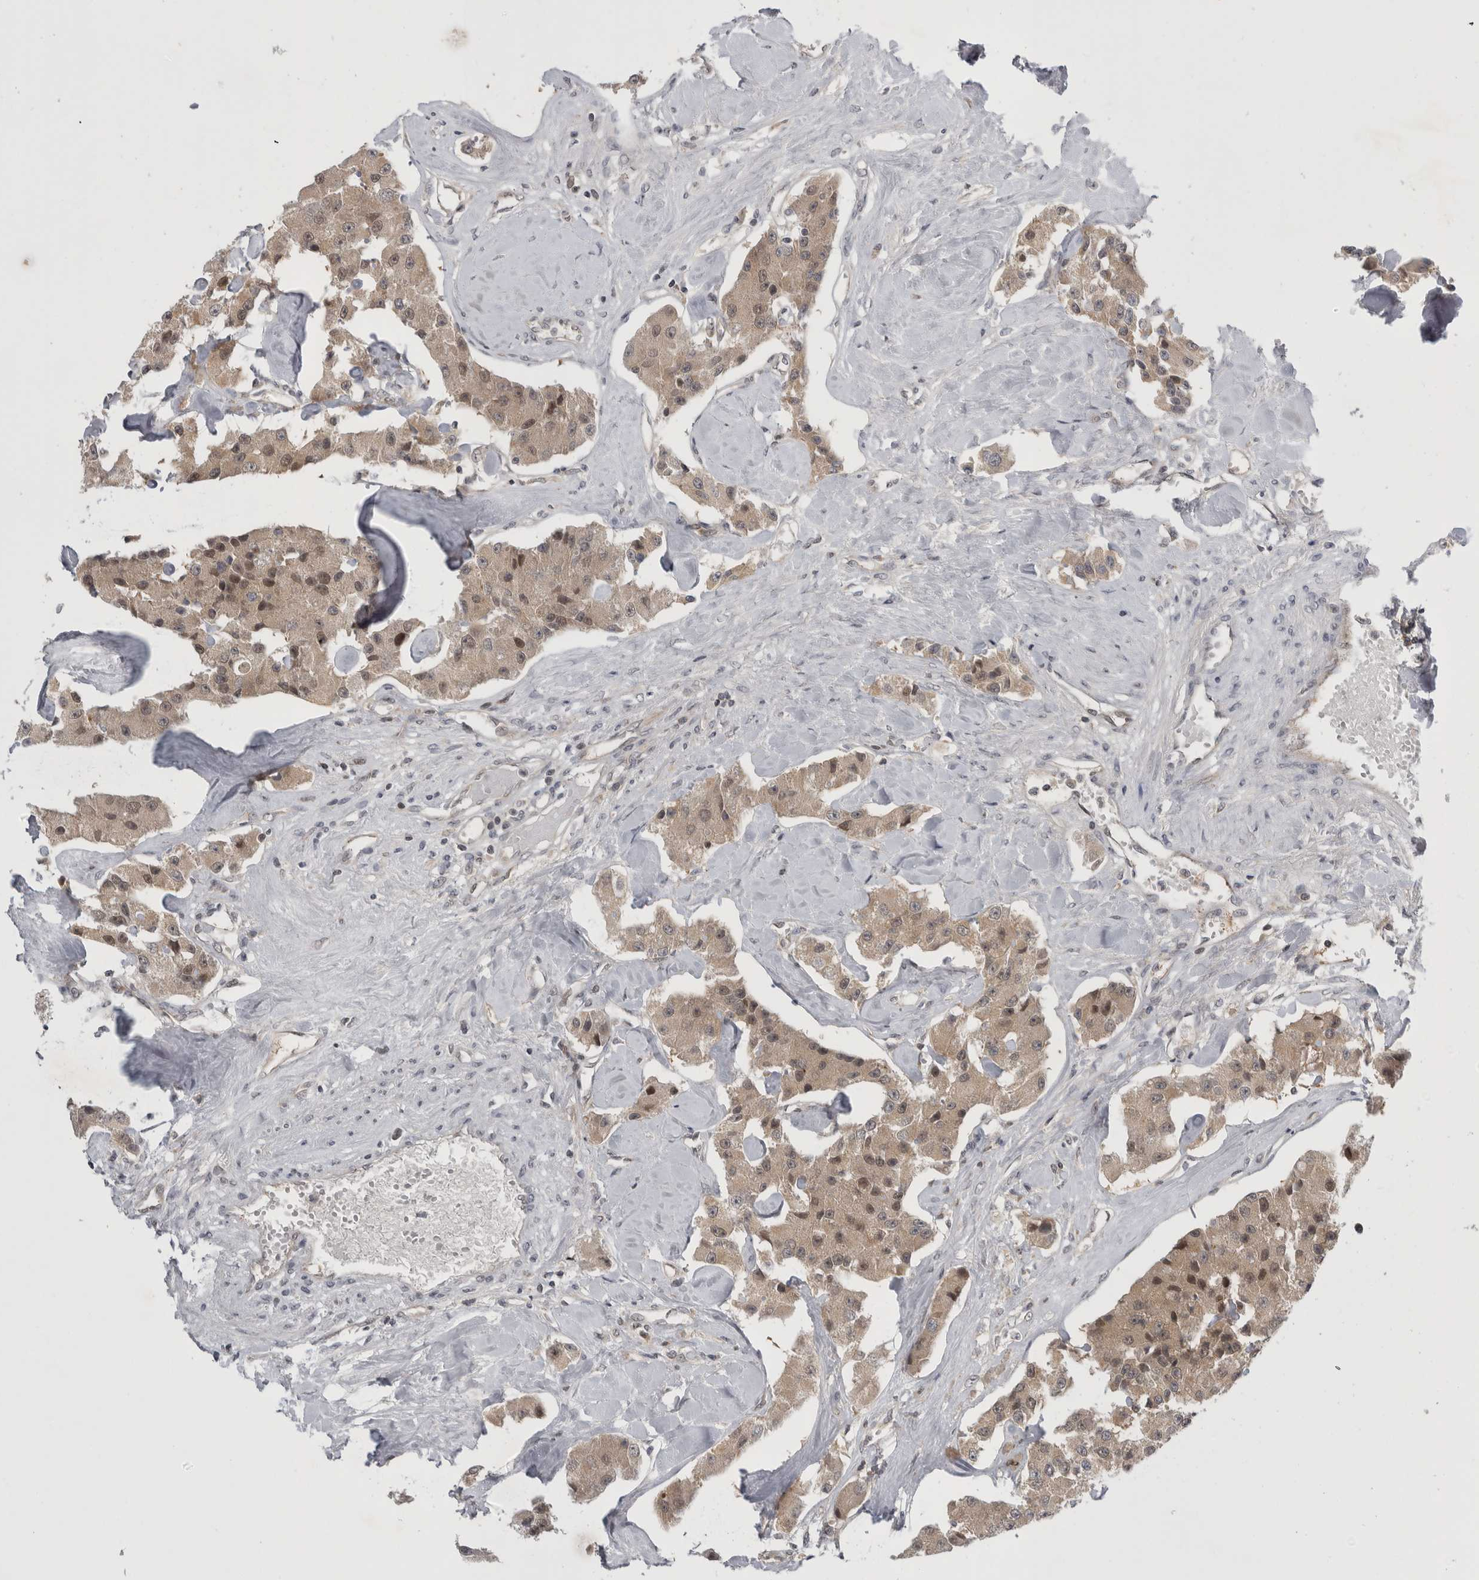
{"staining": {"intensity": "weak", "quantity": ">75%", "location": "cytoplasmic/membranous,nuclear"}, "tissue": "carcinoid", "cell_type": "Tumor cells", "image_type": "cancer", "snomed": [{"axis": "morphology", "description": "Carcinoid, malignant, NOS"}, {"axis": "topography", "description": "Pancreas"}], "caption": "A histopathology image of human malignant carcinoid stained for a protein shows weak cytoplasmic/membranous and nuclear brown staining in tumor cells.", "gene": "PSMB2", "patient": {"sex": "male", "age": 41}}